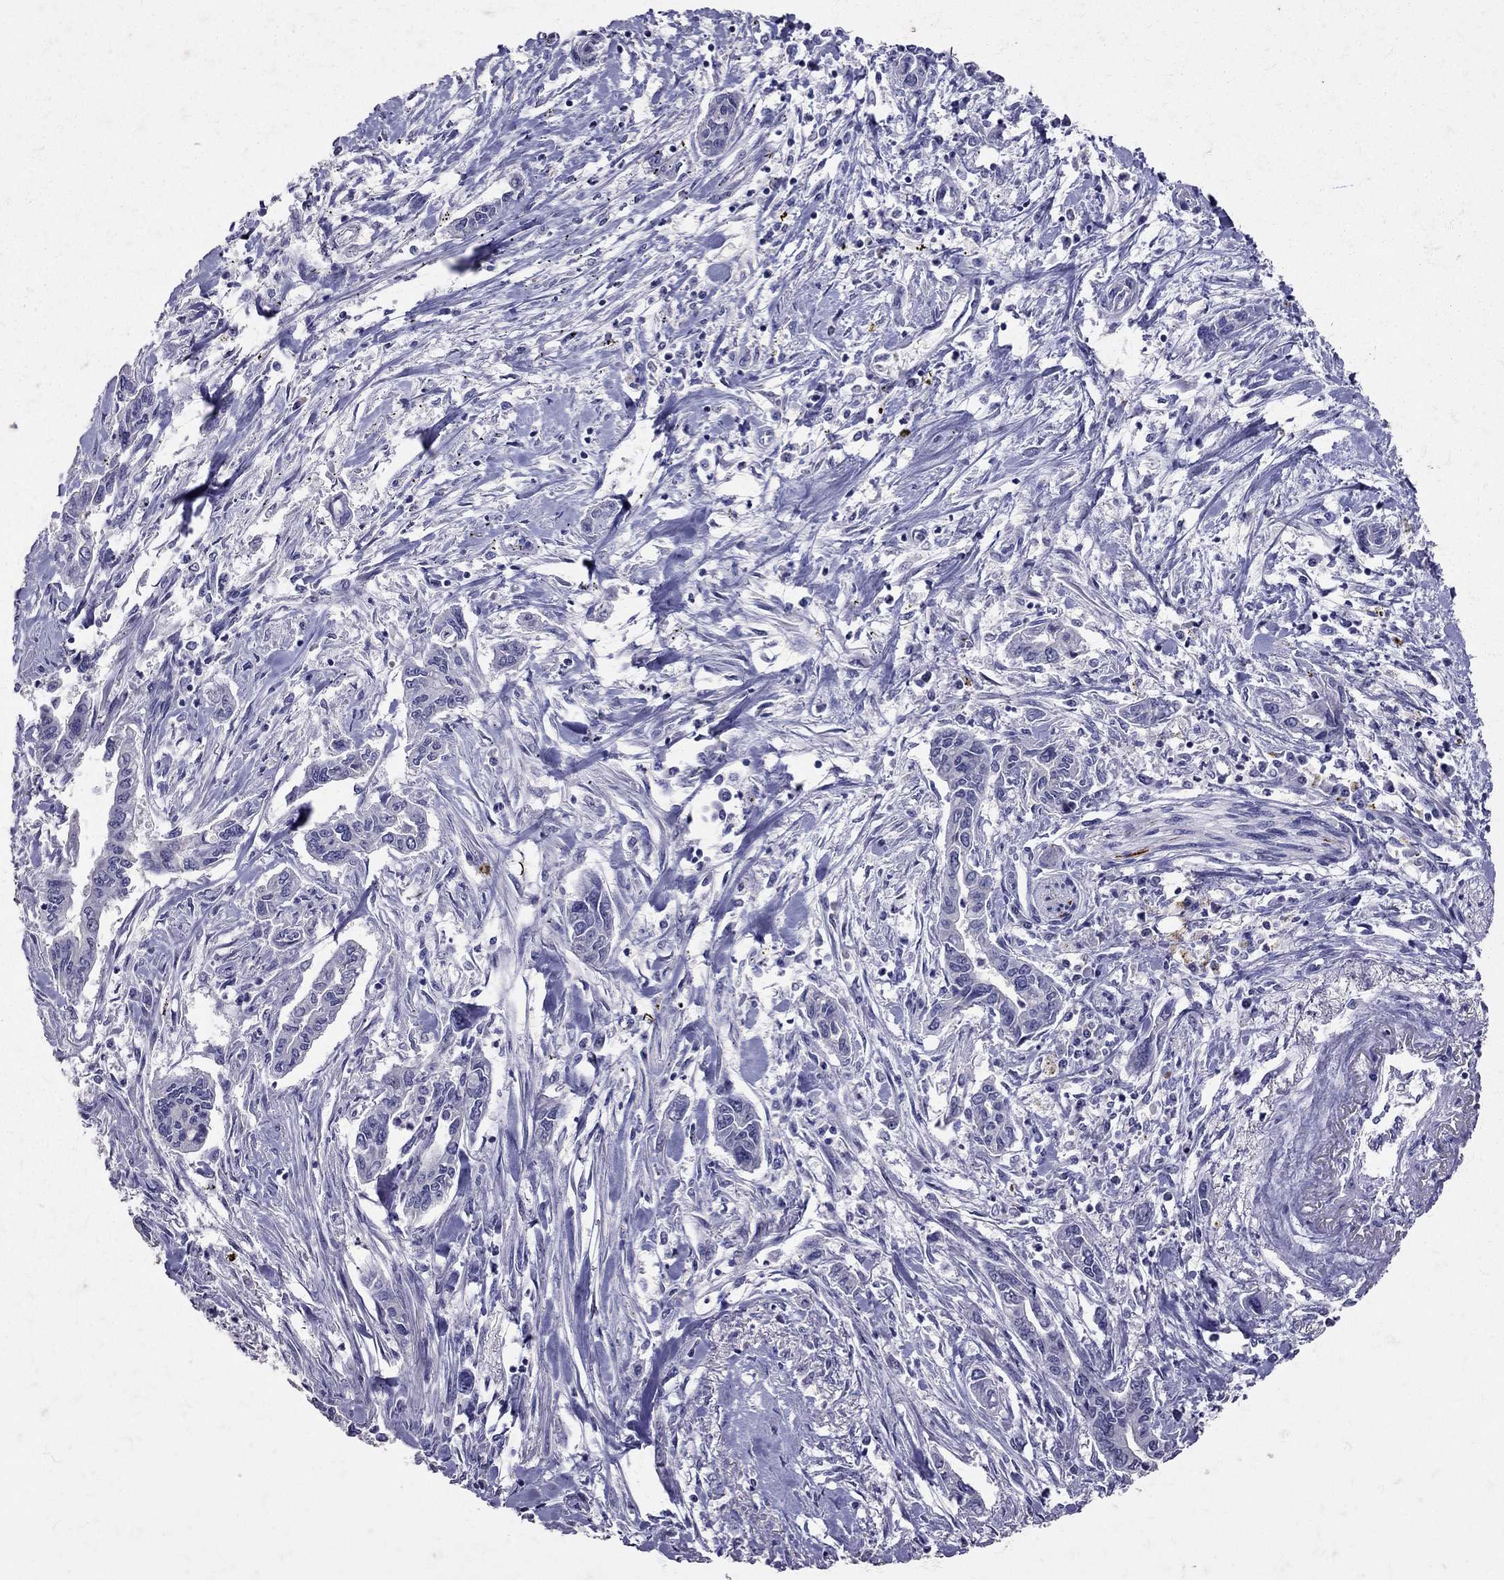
{"staining": {"intensity": "negative", "quantity": "none", "location": "none"}, "tissue": "pancreatic cancer", "cell_type": "Tumor cells", "image_type": "cancer", "snomed": [{"axis": "morphology", "description": "Adenocarcinoma, NOS"}, {"axis": "topography", "description": "Pancreas"}], "caption": "A high-resolution image shows IHC staining of pancreatic cancer (adenocarcinoma), which exhibits no significant positivity in tumor cells.", "gene": "SST", "patient": {"sex": "male", "age": 60}}